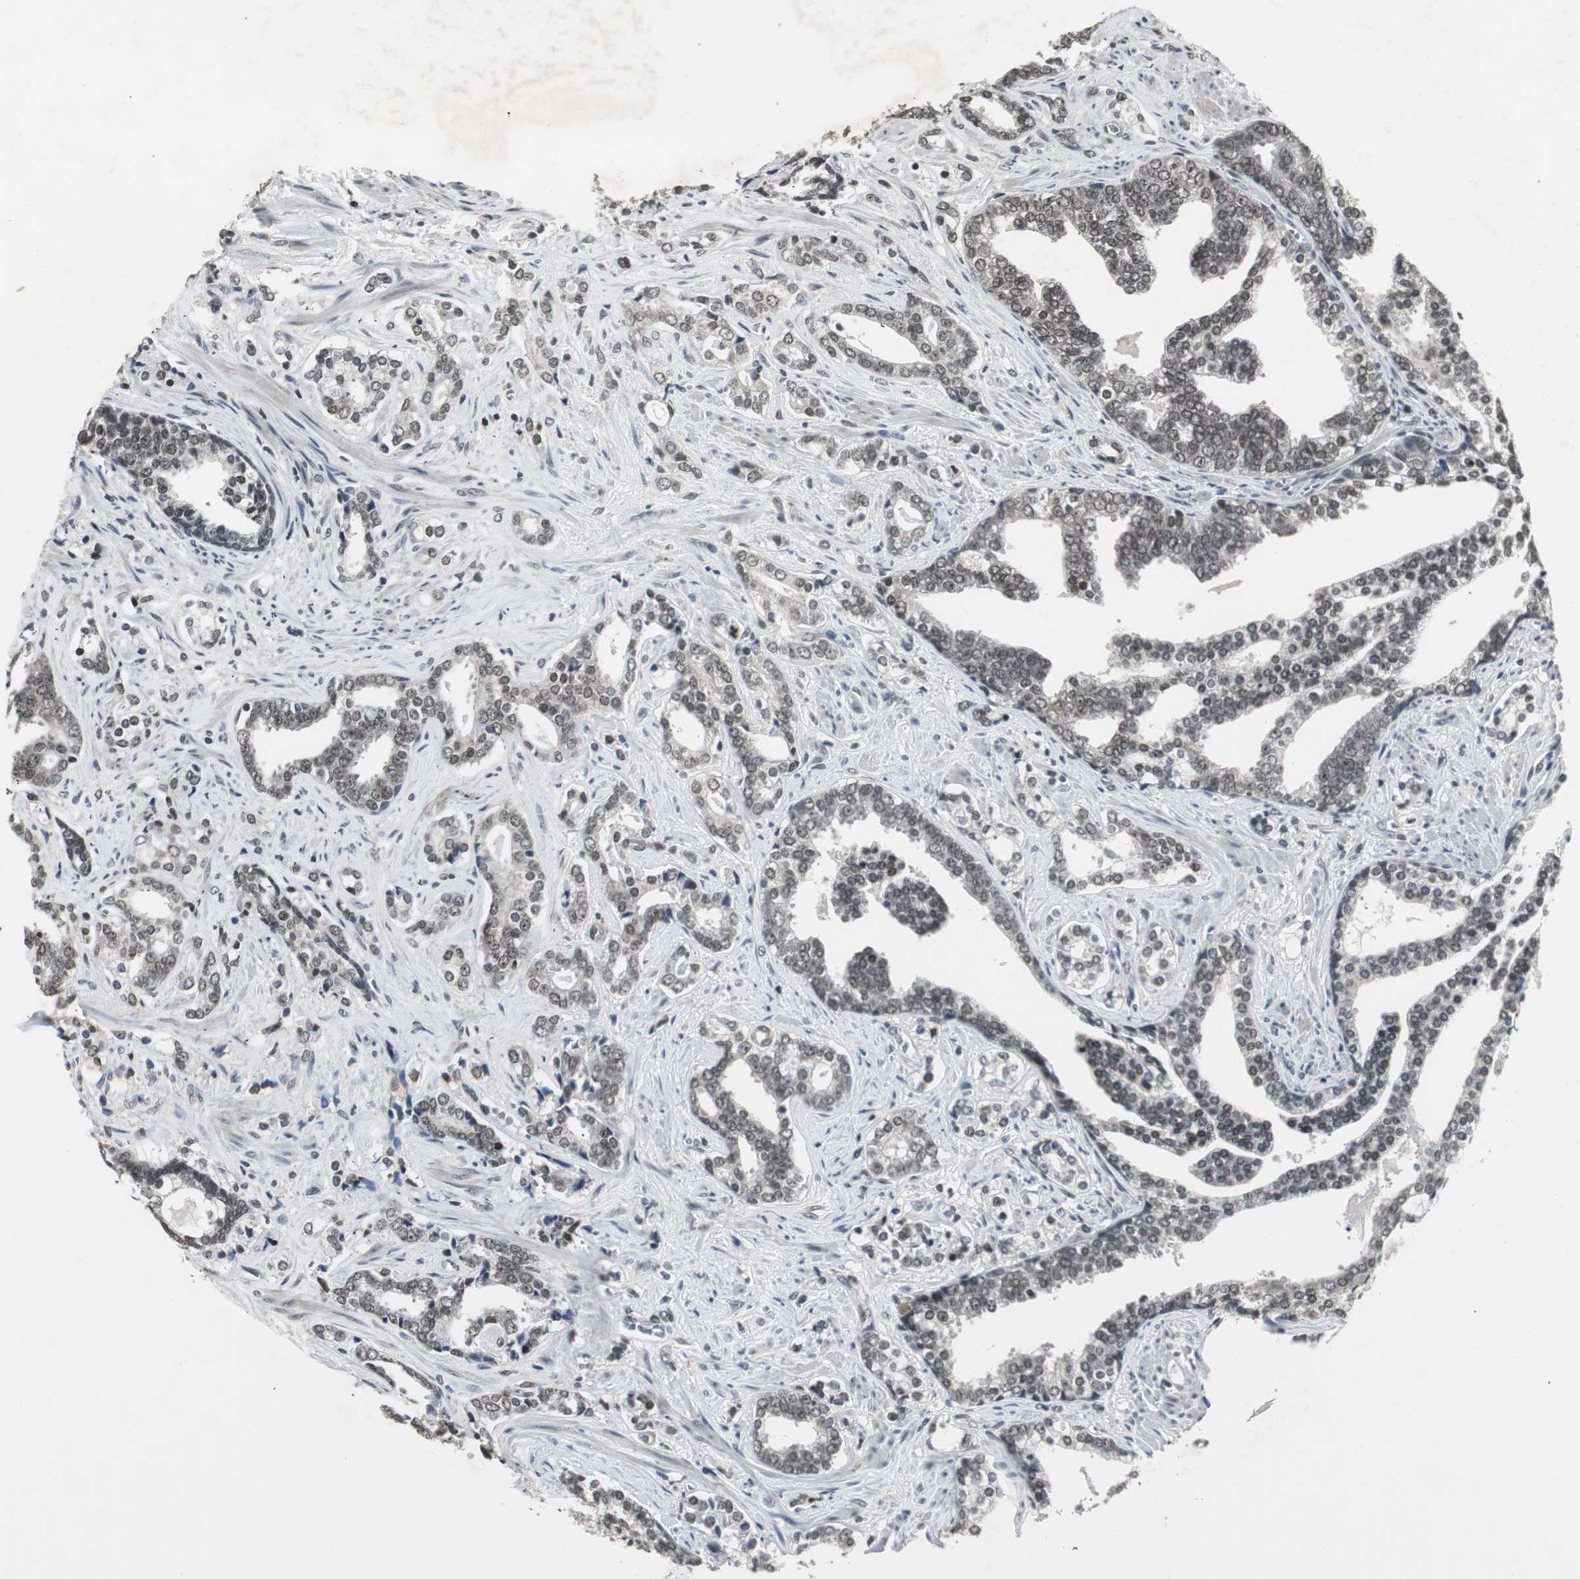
{"staining": {"intensity": "weak", "quantity": ">75%", "location": "nuclear"}, "tissue": "prostate cancer", "cell_type": "Tumor cells", "image_type": "cancer", "snomed": [{"axis": "morphology", "description": "Adenocarcinoma, High grade"}, {"axis": "topography", "description": "Prostate"}], "caption": "Immunohistochemistry (DAB) staining of prostate high-grade adenocarcinoma reveals weak nuclear protein positivity in about >75% of tumor cells. (IHC, brightfield microscopy, high magnification).", "gene": "MPG", "patient": {"sex": "male", "age": 67}}